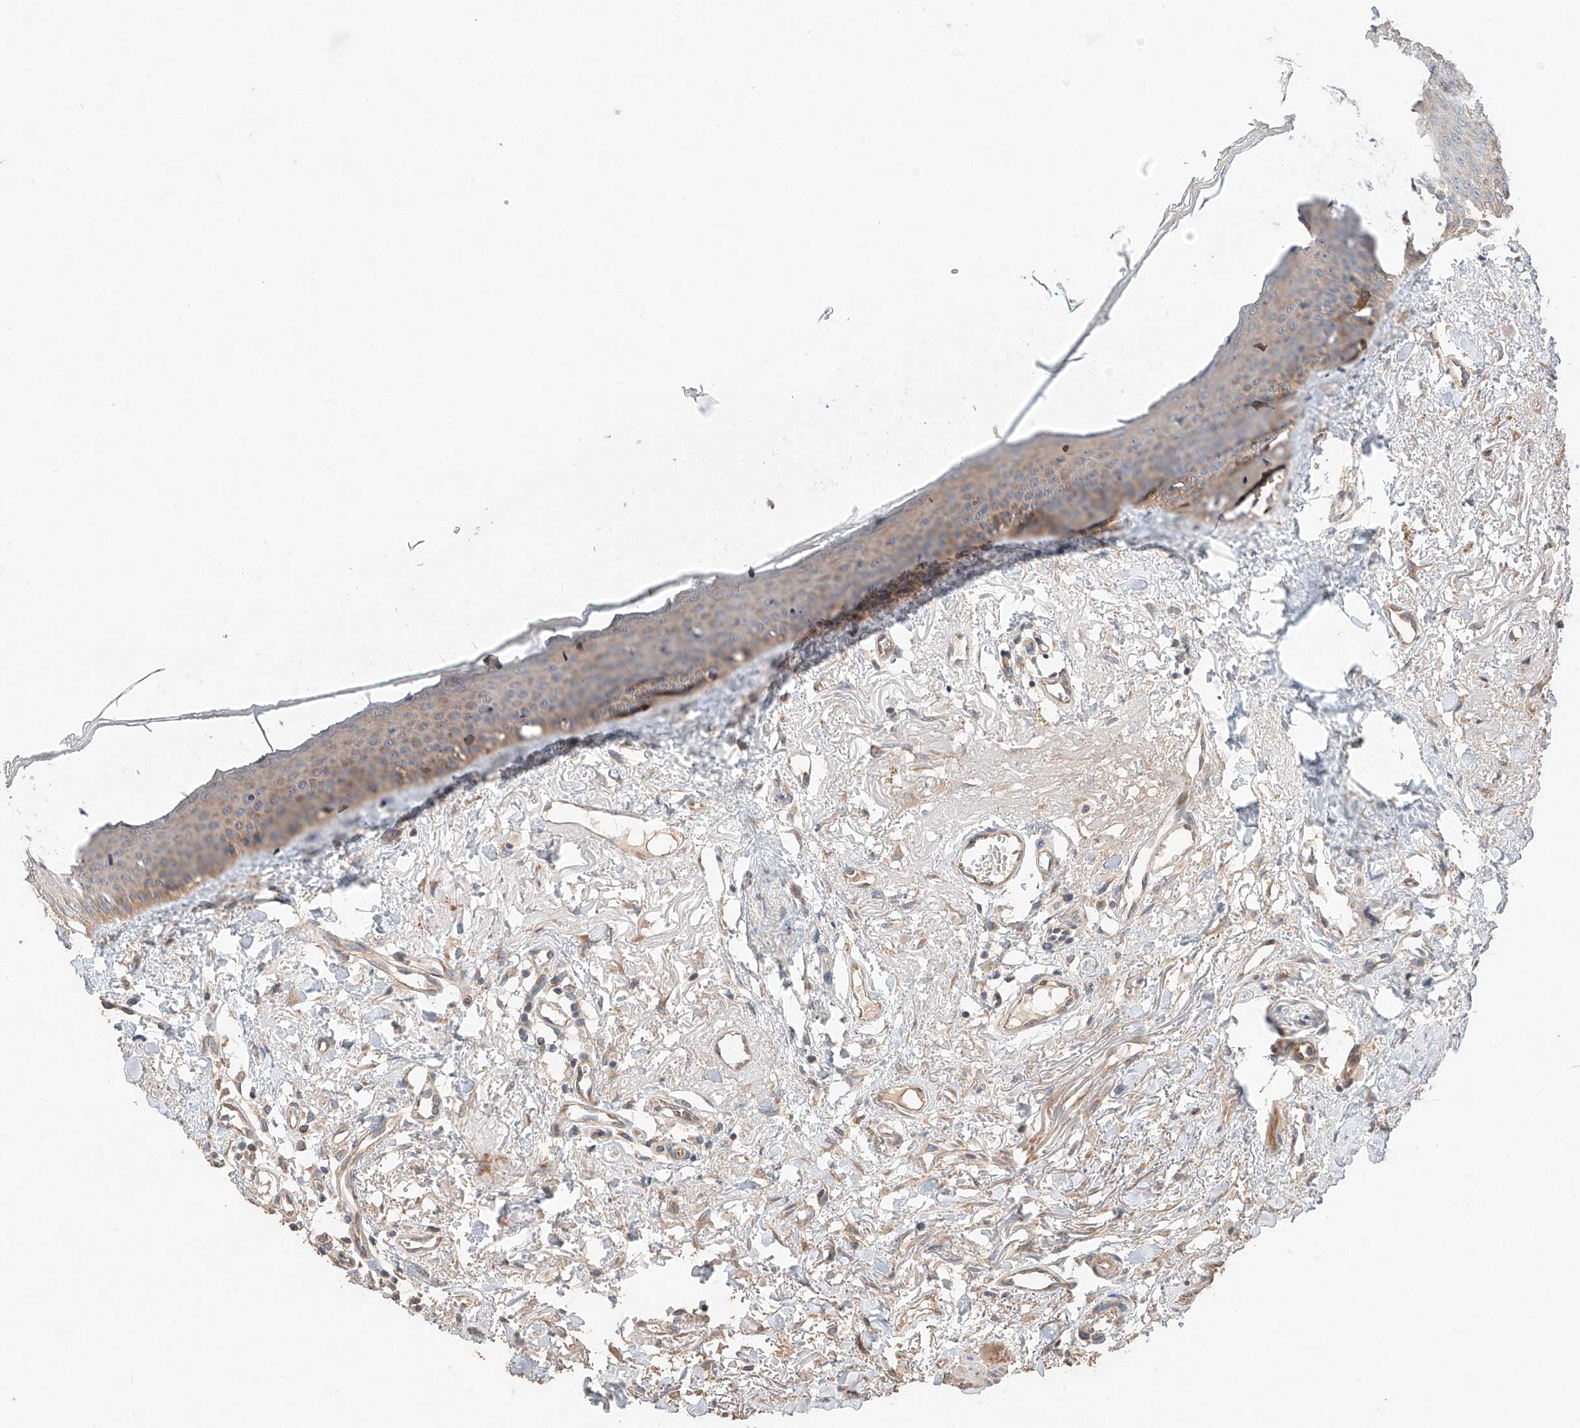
{"staining": {"intensity": "moderate", "quantity": "25%-75%", "location": "cytoplasmic/membranous"}, "tissue": "oral mucosa", "cell_type": "Squamous epithelial cells", "image_type": "normal", "snomed": [{"axis": "morphology", "description": "Normal tissue, NOS"}, {"axis": "topography", "description": "Oral tissue"}], "caption": "Immunohistochemistry of unremarkable oral mucosa demonstrates medium levels of moderate cytoplasmic/membranous positivity in about 25%-75% of squamous epithelial cells.", "gene": "XPNPEP1", "patient": {"sex": "female", "age": 70}}